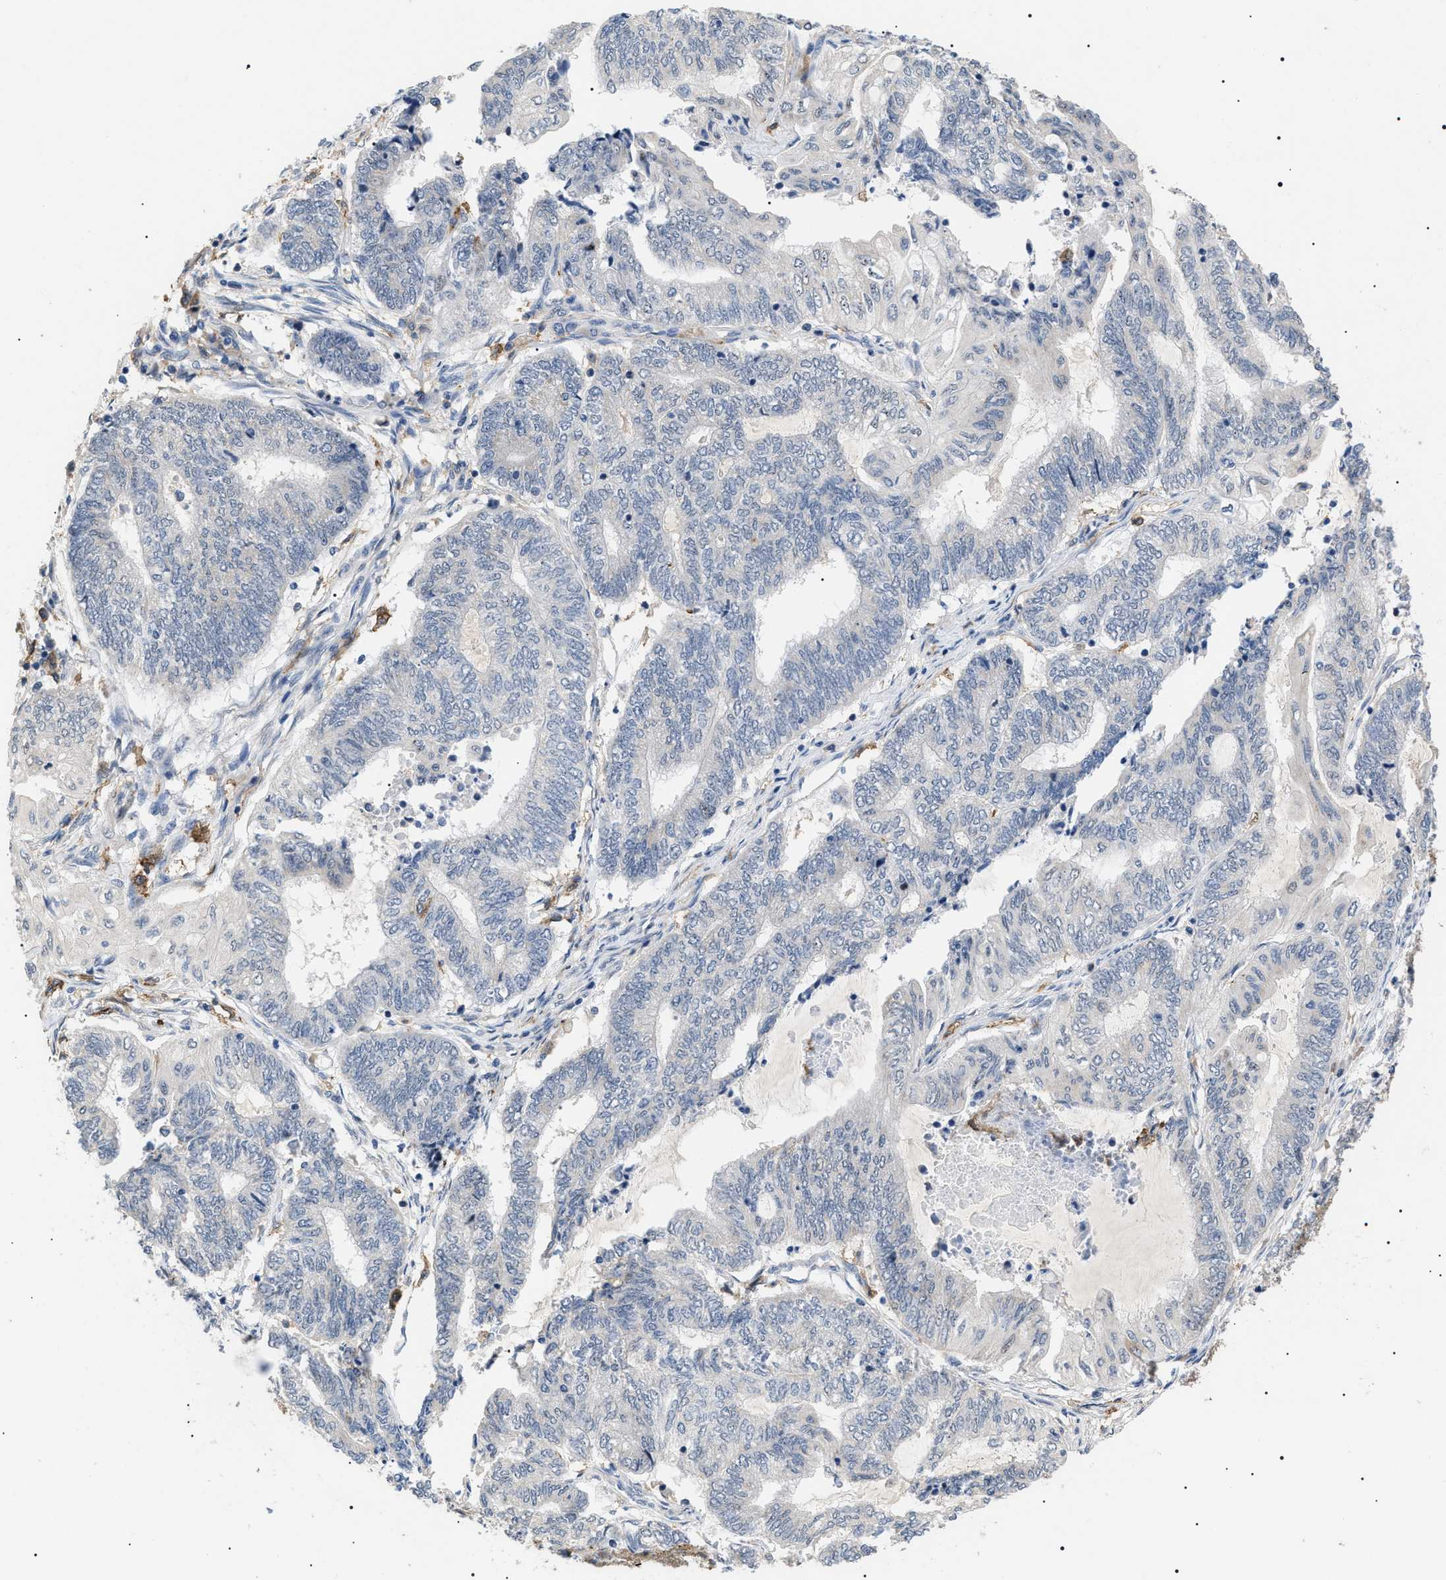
{"staining": {"intensity": "negative", "quantity": "none", "location": "none"}, "tissue": "endometrial cancer", "cell_type": "Tumor cells", "image_type": "cancer", "snomed": [{"axis": "morphology", "description": "Adenocarcinoma, NOS"}, {"axis": "topography", "description": "Uterus"}, {"axis": "topography", "description": "Endometrium"}], "caption": "Tumor cells show no significant protein staining in endometrial adenocarcinoma.", "gene": "CD300A", "patient": {"sex": "female", "age": 70}}